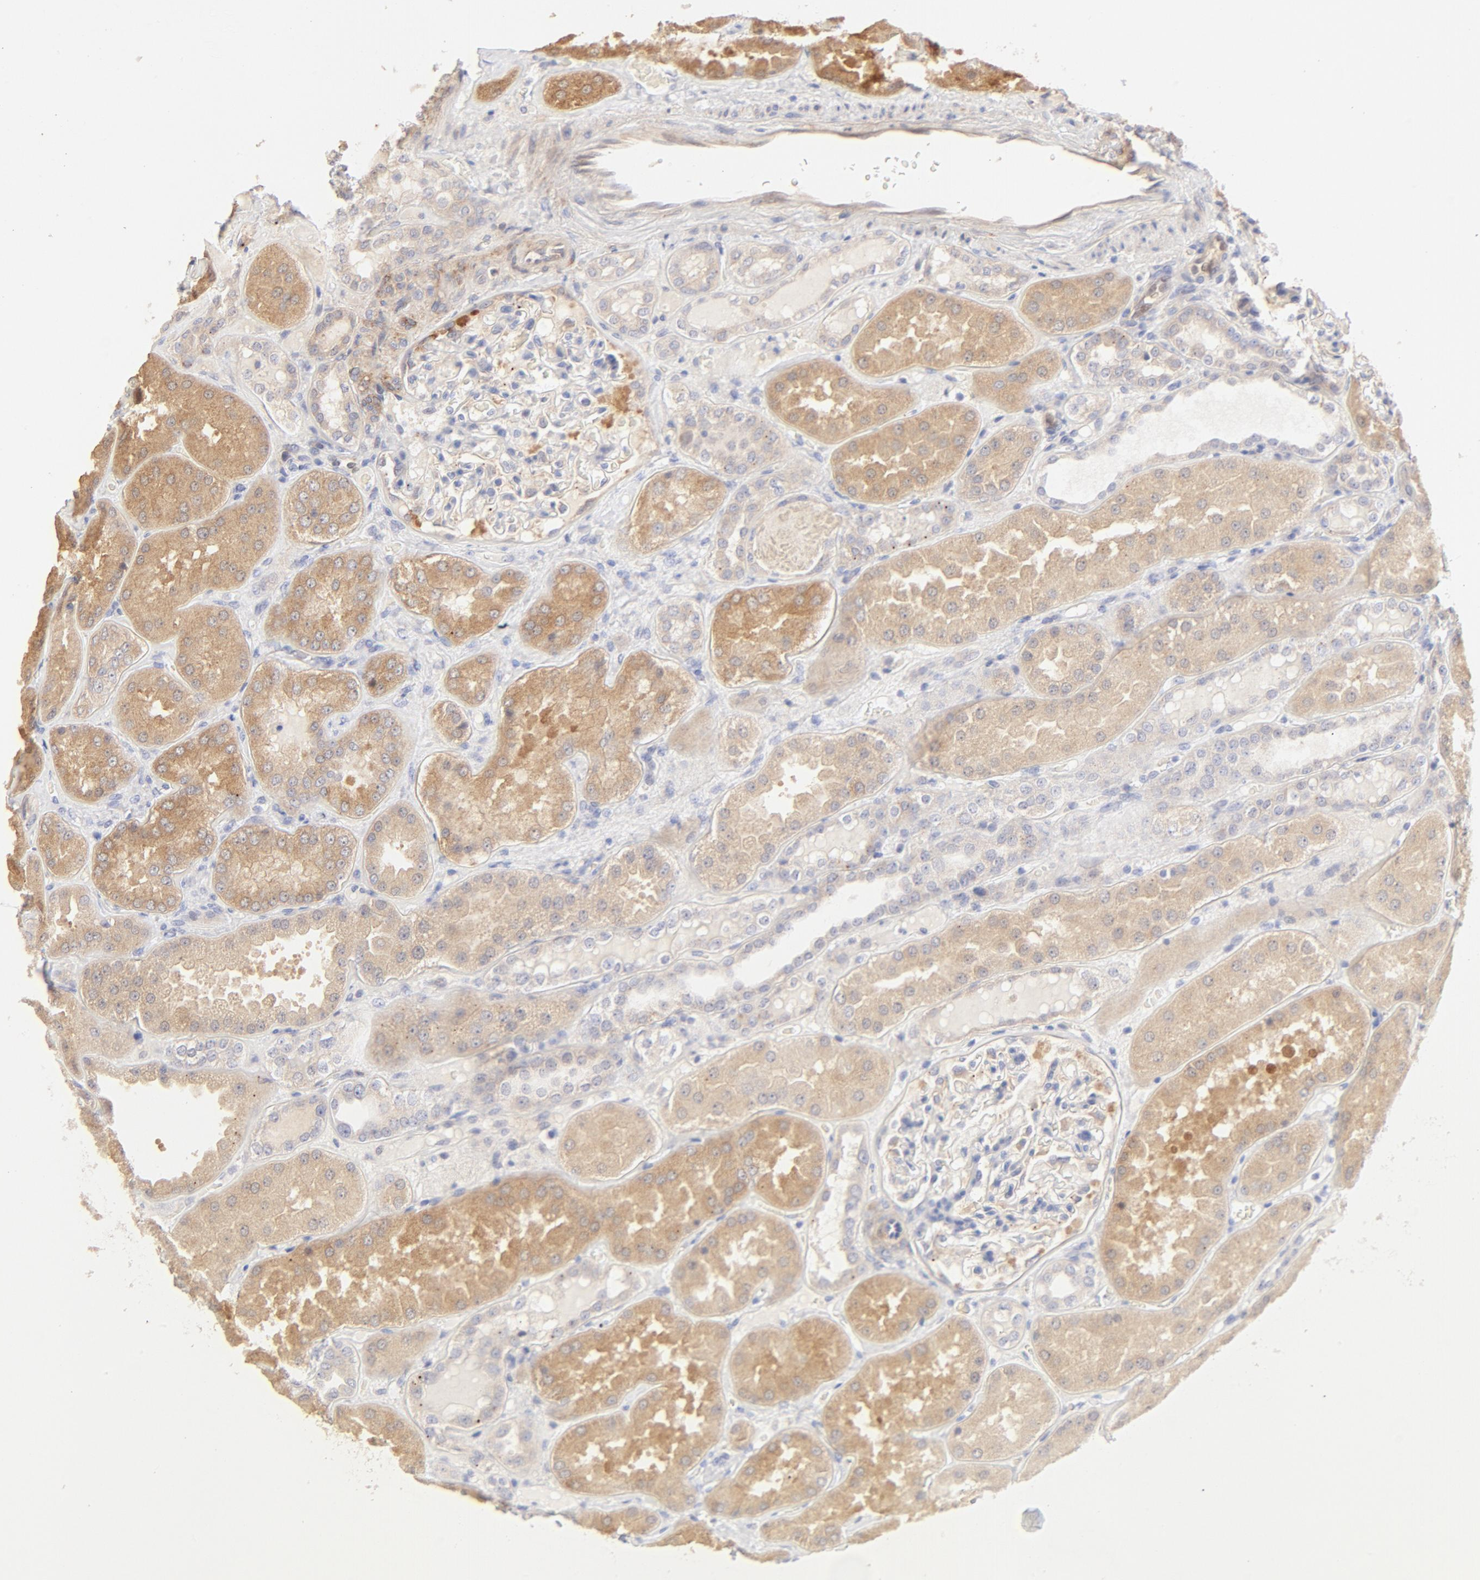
{"staining": {"intensity": "weak", "quantity": "<25%", "location": "cytoplasmic/membranous"}, "tissue": "kidney", "cell_type": "Cells in glomeruli", "image_type": "normal", "snomed": [{"axis": "morphology", "description": "Normal tissue, NOS"}, {"axis": "topography", "description": "Kidney"}], "caption": "Histopathology image shows no significant protein staining in cells in glomeruli of unremarkable kidney.", "gene": "NKX2", "patient": {"sex": "female", "age": 56}}